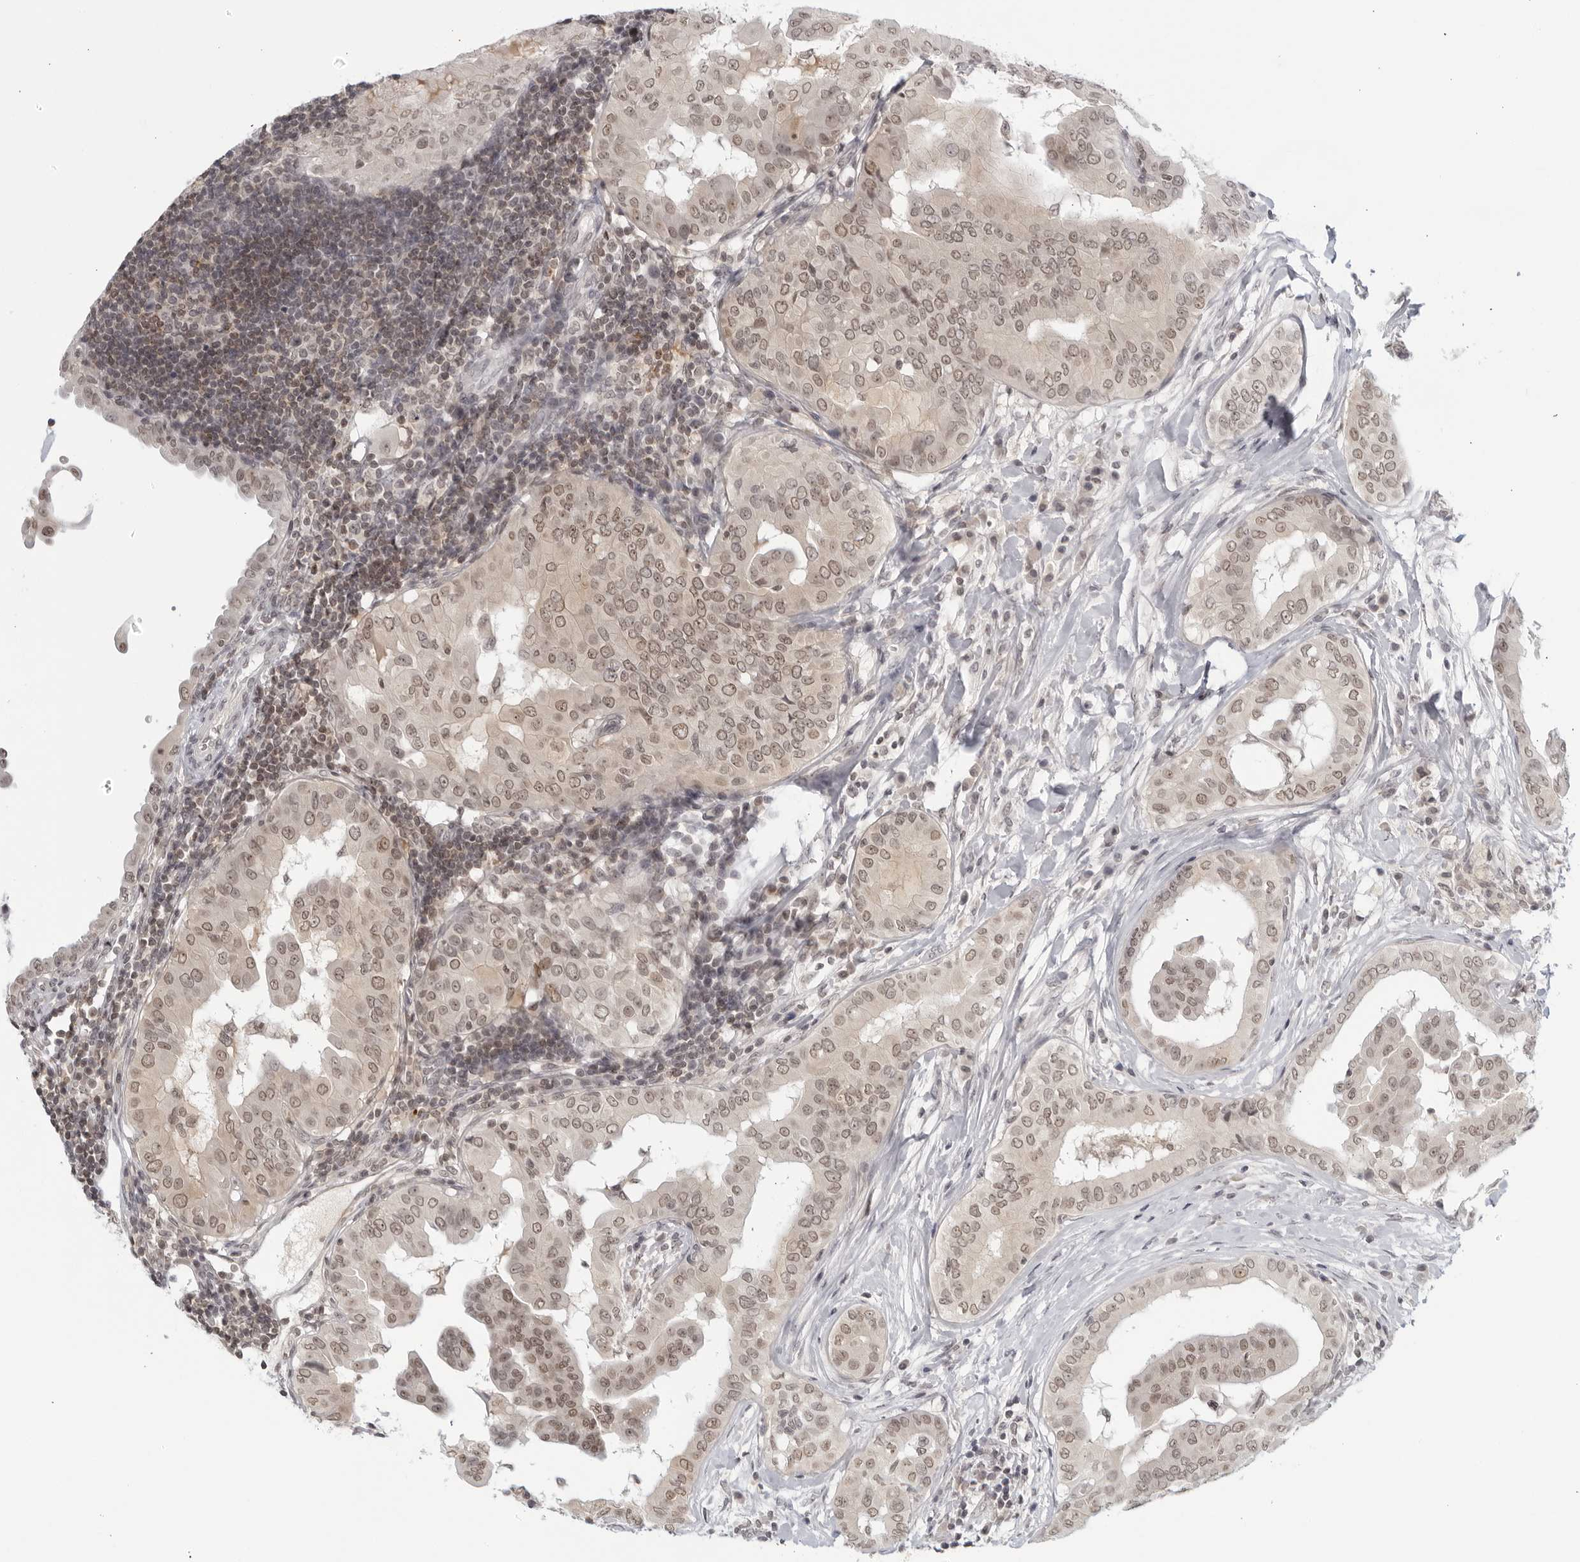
{"staining": {"intensity": "moderate", "quantity": ">75%", "location": "nuclear"}, "tissue": "thyroid cancer", "cell_type": "Tumor cells", "image_type": "cancer", "snomed": [{"axis": "morphology", "description": "Papillary adenocarcinoma, NOS"}, {"axis": "topography", "description": "Thyroid gland"}], "caption": "A brown stain shows moderate nuclear staining of a protein in human thyroid papillary adenocarcinoma tumor cells.", "gene": "CC2D1B", "patient": {"sex": "male", "age": 33}}